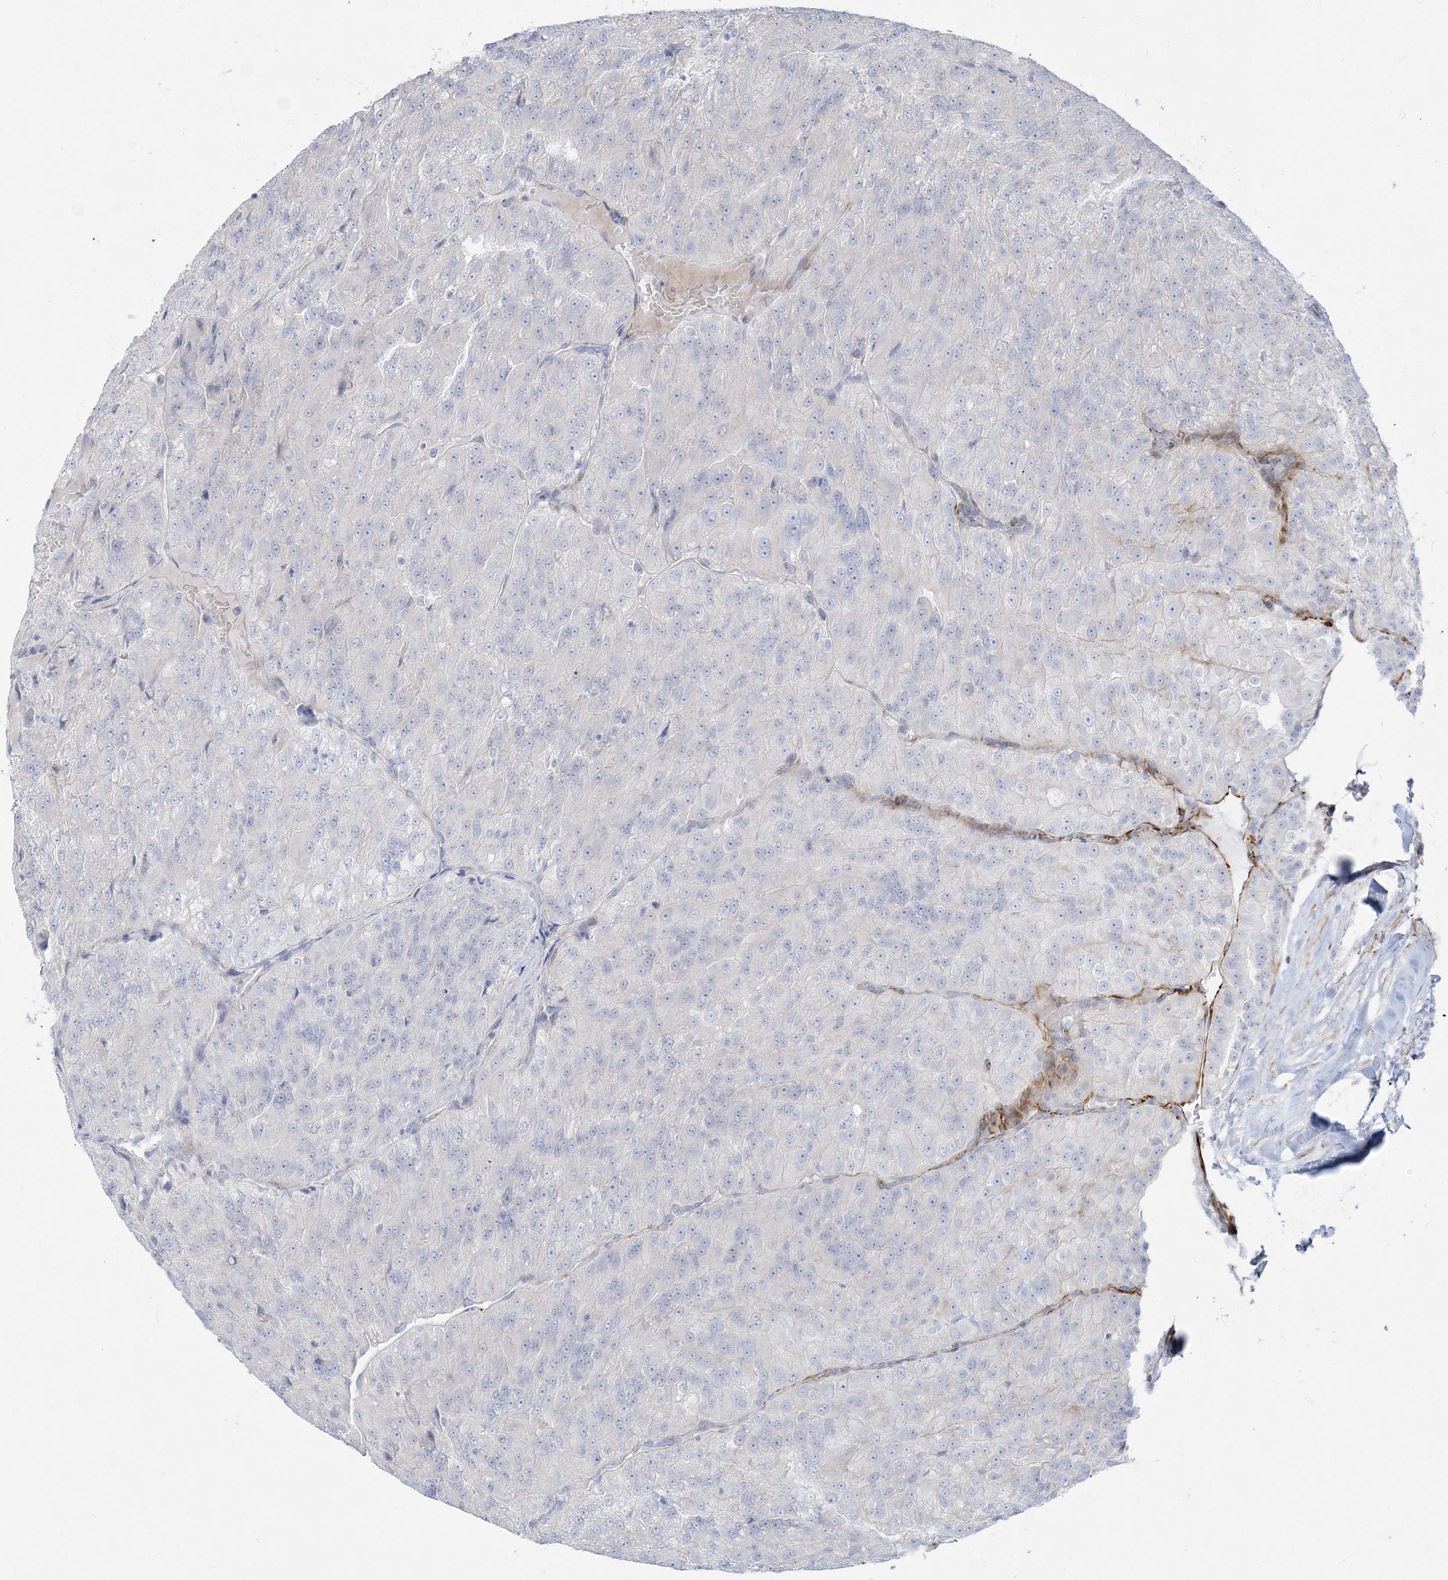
{"staining": {"intensity": "negative", "quantity": "none", "location": "none"}, "tissue": "renal cancer", "cell_type": "Tumor cells", "image_type": "cancer", "snomed": [{"axis": "morphology", "description": "Adenocarcinoma, NOS"}, {"axis": "topography", "description": "Kidney"}], "caption": "This image is of renal cancer (adenocarcinoma) stained with IHC to label a protein in brown with the nuclei are counter-stained blue. There is no positivity in tumor cells. (Stains: DAB (3,3'-diaminobenzidine) immunohistochemistry (IHC) with hematoxylin counter stain, Microscopy: brightfield microscopy at high magnification).", "gene": "PPIL6", "patient": {"sex": "female", "age": 63}}